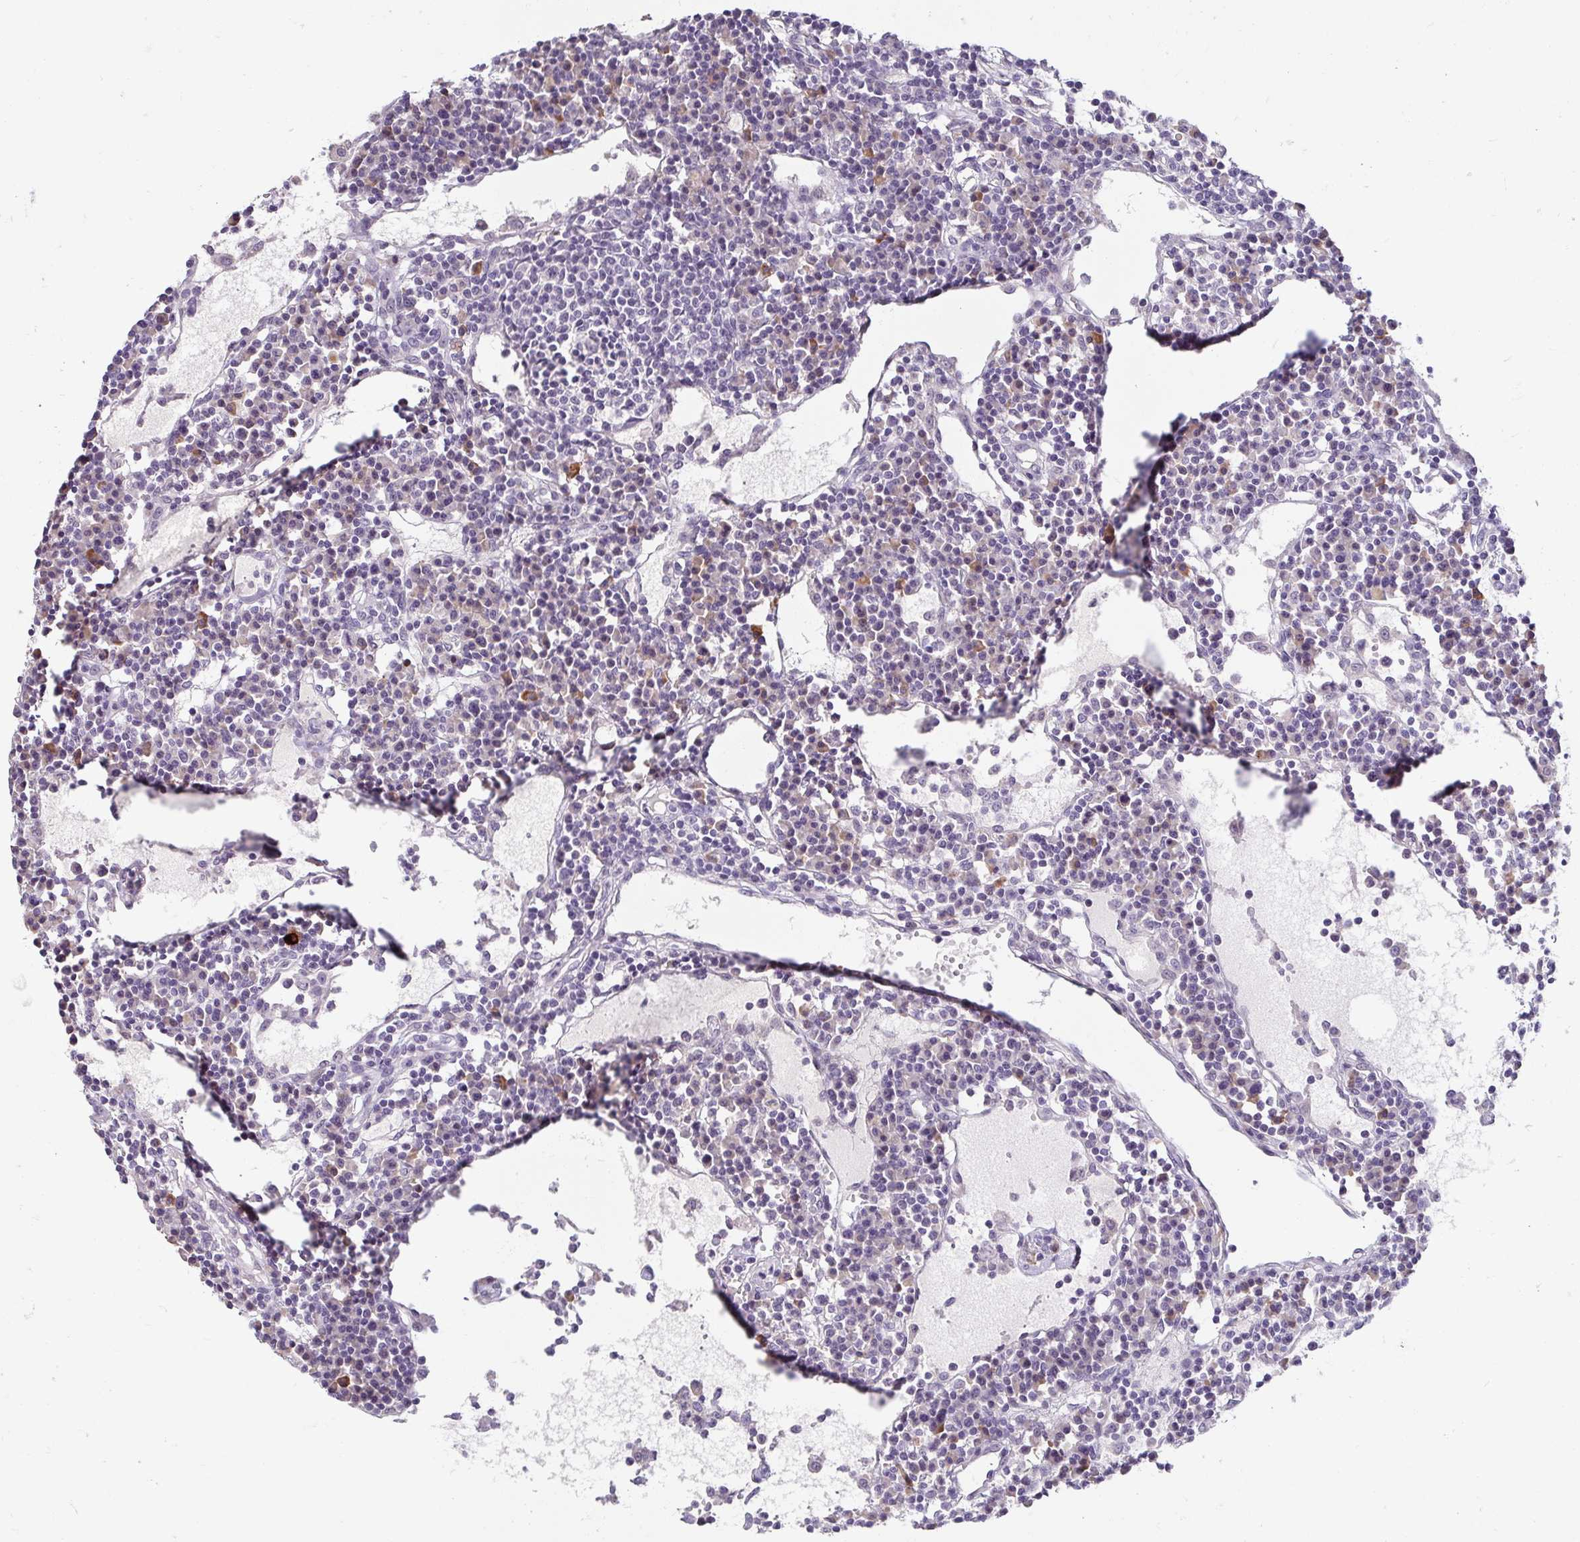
{"staining": {"intensity": "moderate", "quantity": "<25%", "location": "cytoplasmic/membranous"}, "tissue": "lymph node", "cell_type": "Germinal center cells", "image_type": "normal", "snomed": [{"axis": "morphology", "description": "Normal tissue, NOS"}, {"axis": "topography", "description": "Lymph node"}], "caption": "A high-resolution histopathology image shows IHC staining of normal lymph node, which reveals moderate cytoplasmic/membranous staining in approximately <25% of germinal center cells.", "gene": "DDN", "patient": {"sex": "female", "age": 78}}